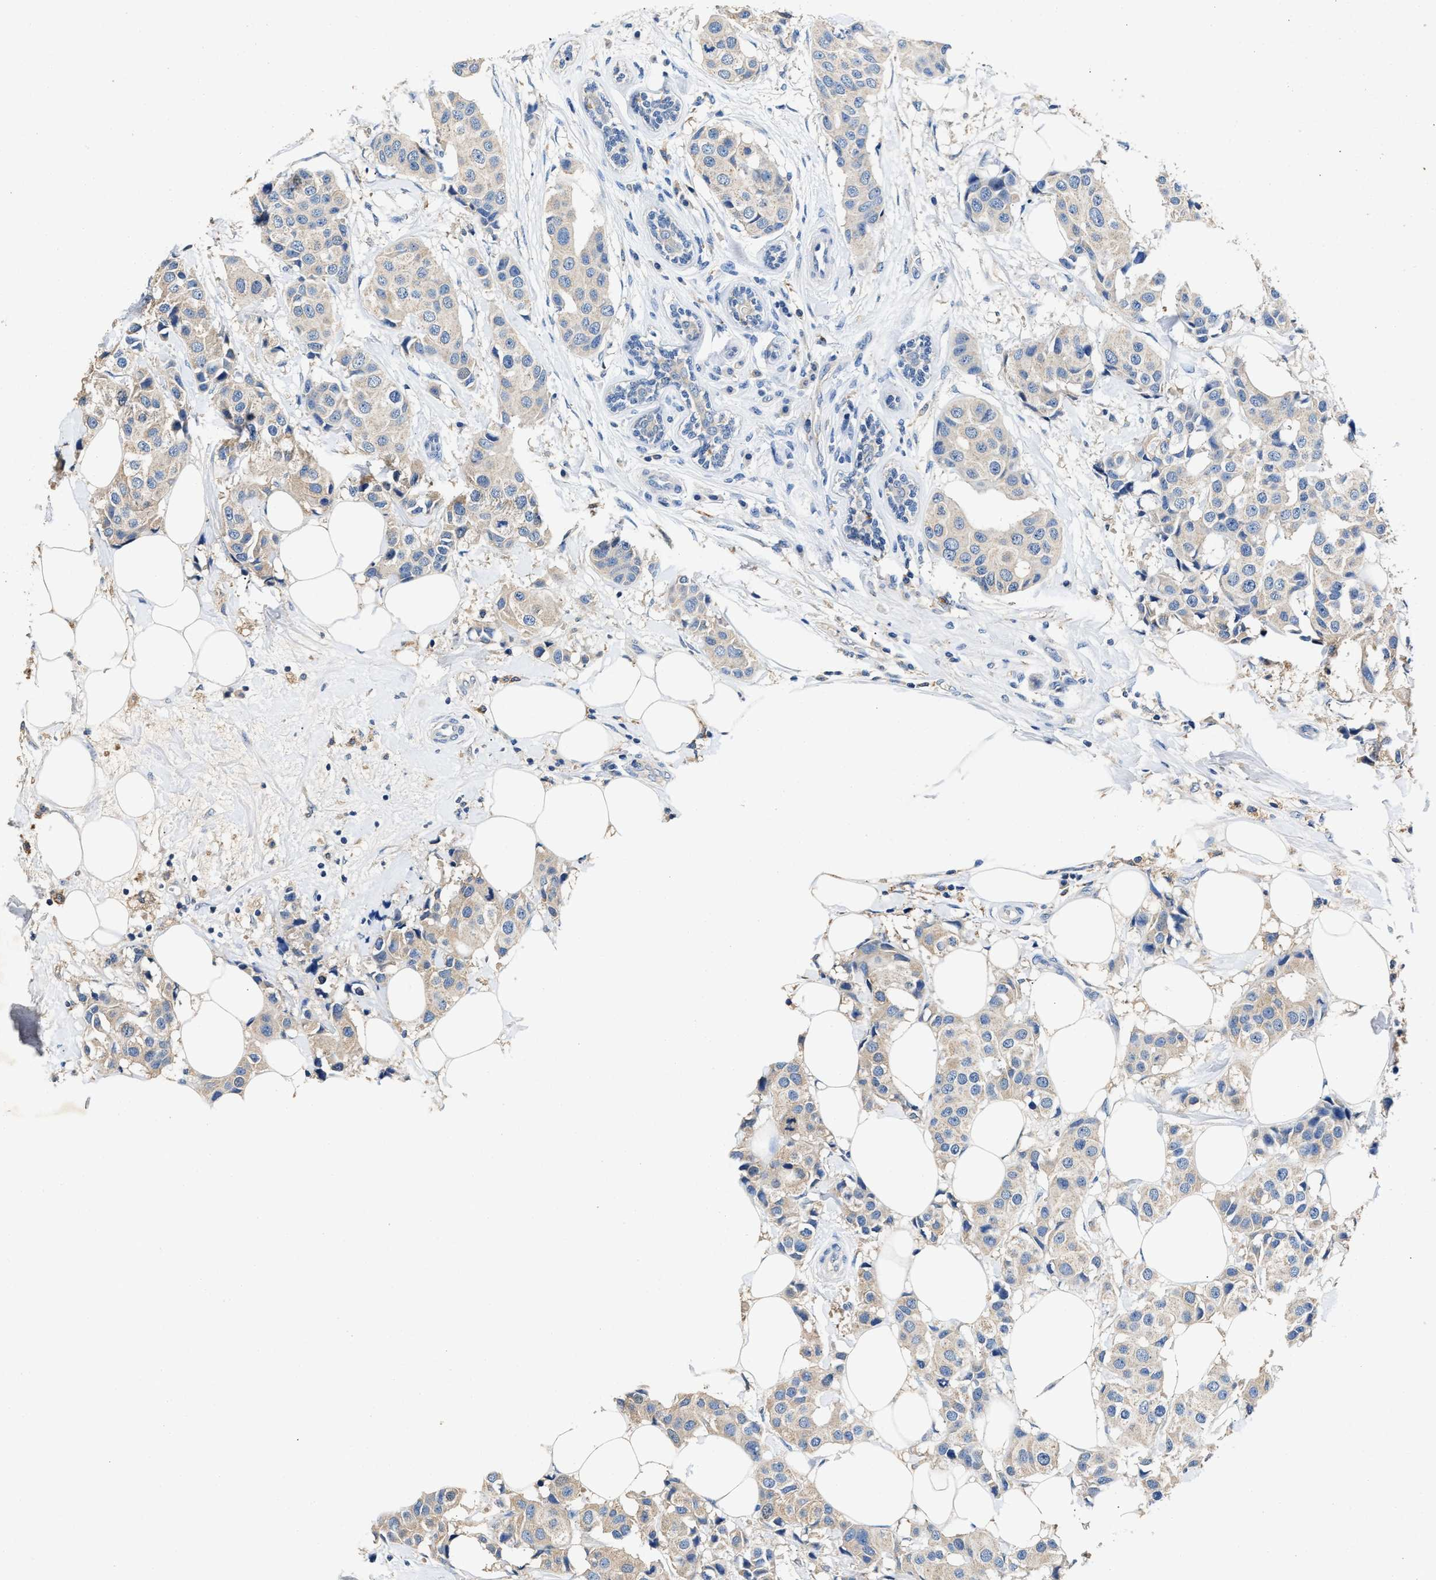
{"staining": {"intensity": "weak", "quantity": "<25%", "location": "cytoplasmic/membranous"}, "tissue": "breast cancer", "cell_type": "Tumor cells", "image_type": "cancer", "snomed": [{"axis": "morphology", "description": "Normal tissue, NOS"}, {"axis": "morphology", "description": "Duct carcinoma"}, {"axis": "topography", "description": "Breast"}], "caption": "Human breast cancer (invasive ductal carcinoma) stained for a protein using immunohistochemistry (IHC) demonstrates no positivity in tumor cells.", "gene": "SLCO2B1", "patient": {"sex": "female", "age": 39}}